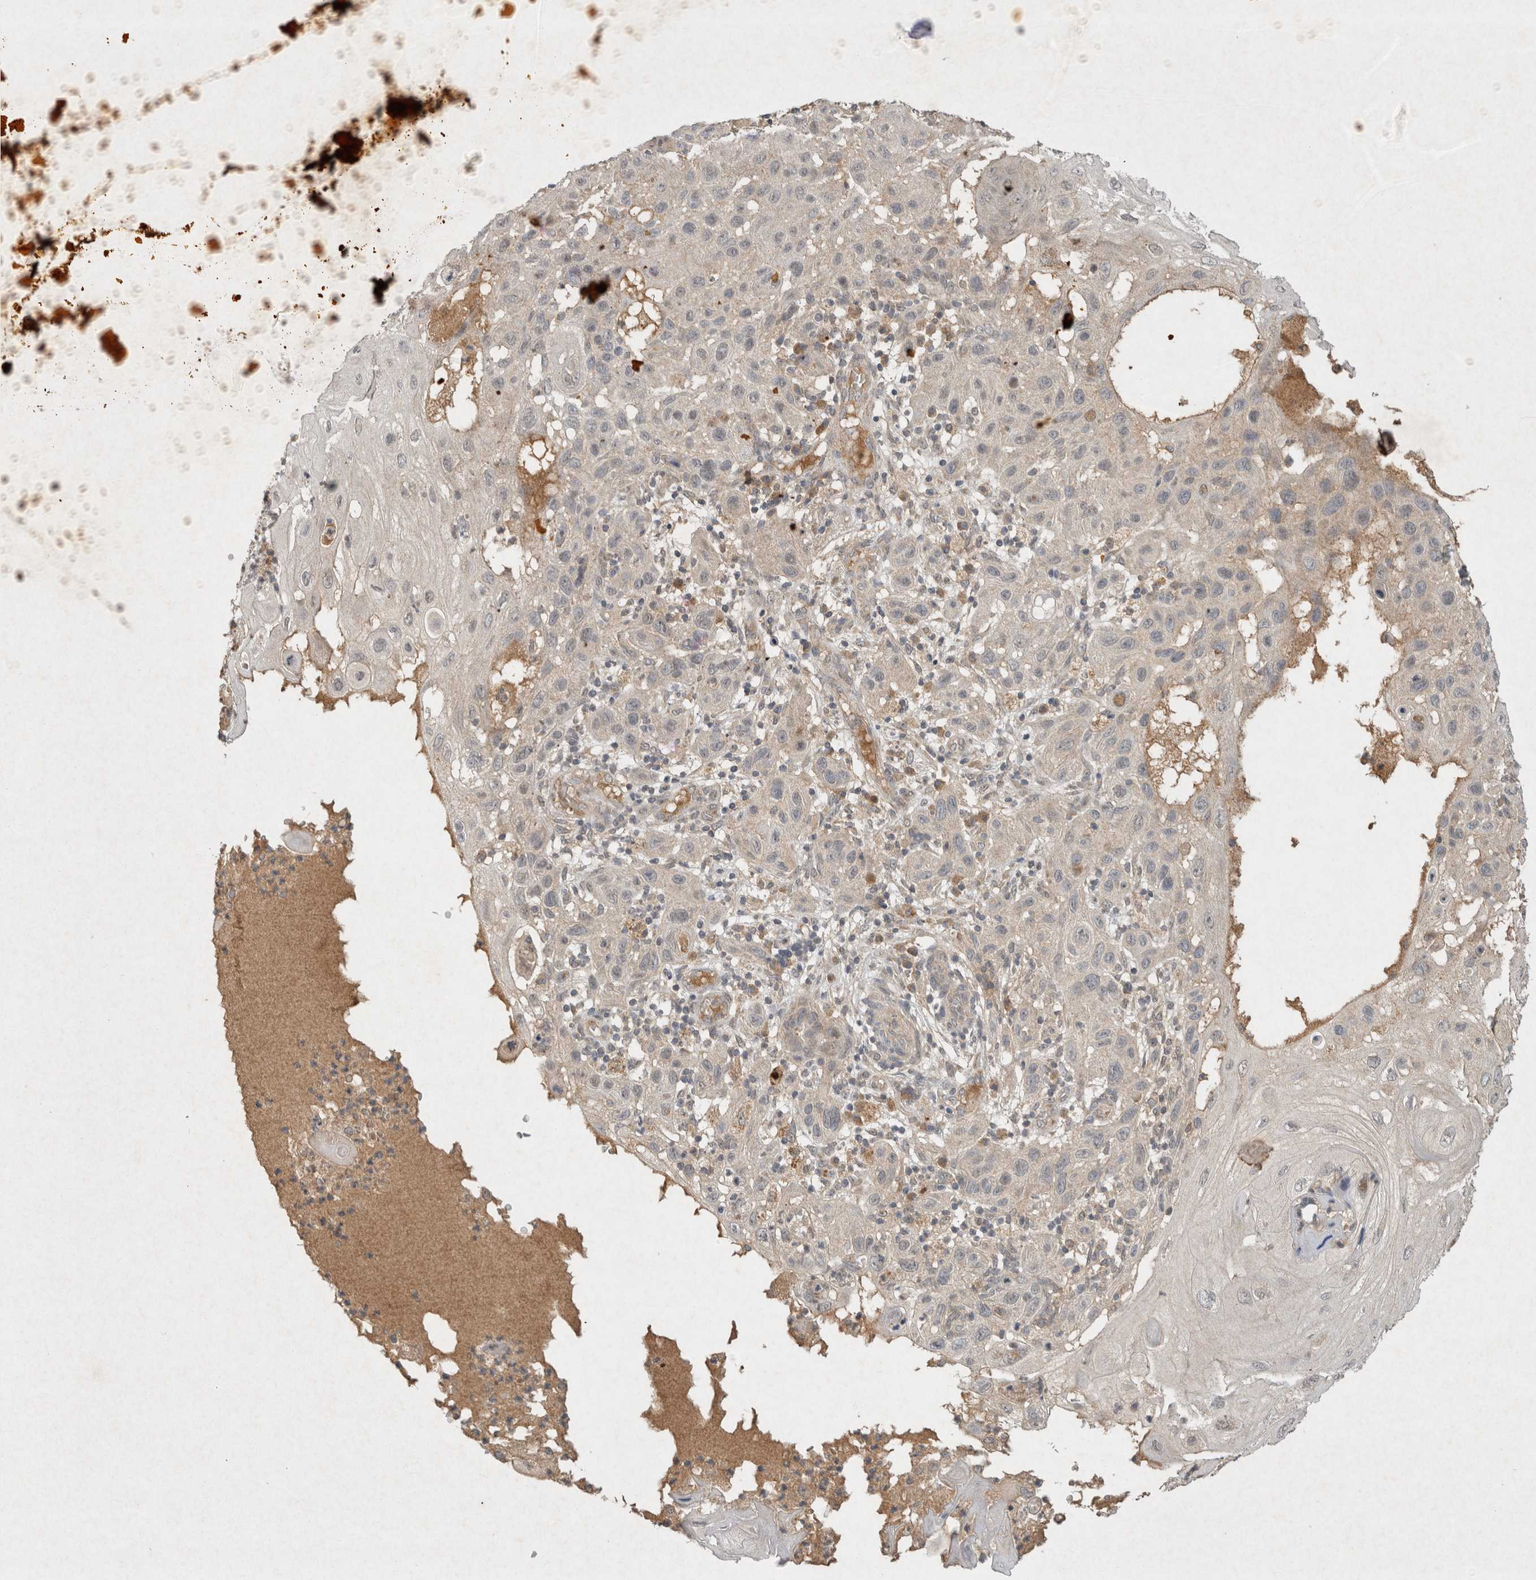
{"staining": {"intensity": "negative", "quantity": "none", "location": "none"}, "tissue": "skin cancer", "cell_type": "Tumor cells", "image_type": "cancer", "snomed": [{"axis": "morphology", "description": "Normal tissue, NOS"}, {"axis": "morphology", "description": "Squamous cell carcinoma, NOS"}, {"axis": "topography", "description": "Skin"}], "caption": "Immunohistochemical staining of human squamous cell carcinoma (skin) reveals no significant positivity in tumor cells. The staining is performed using DAB (3,3'-diaminobenzidine) brown chromogen with nuclei counter-stained in using hematoxylin.", "gene": "LOXL2", "patient": {"sex": "female", "age": 96}}